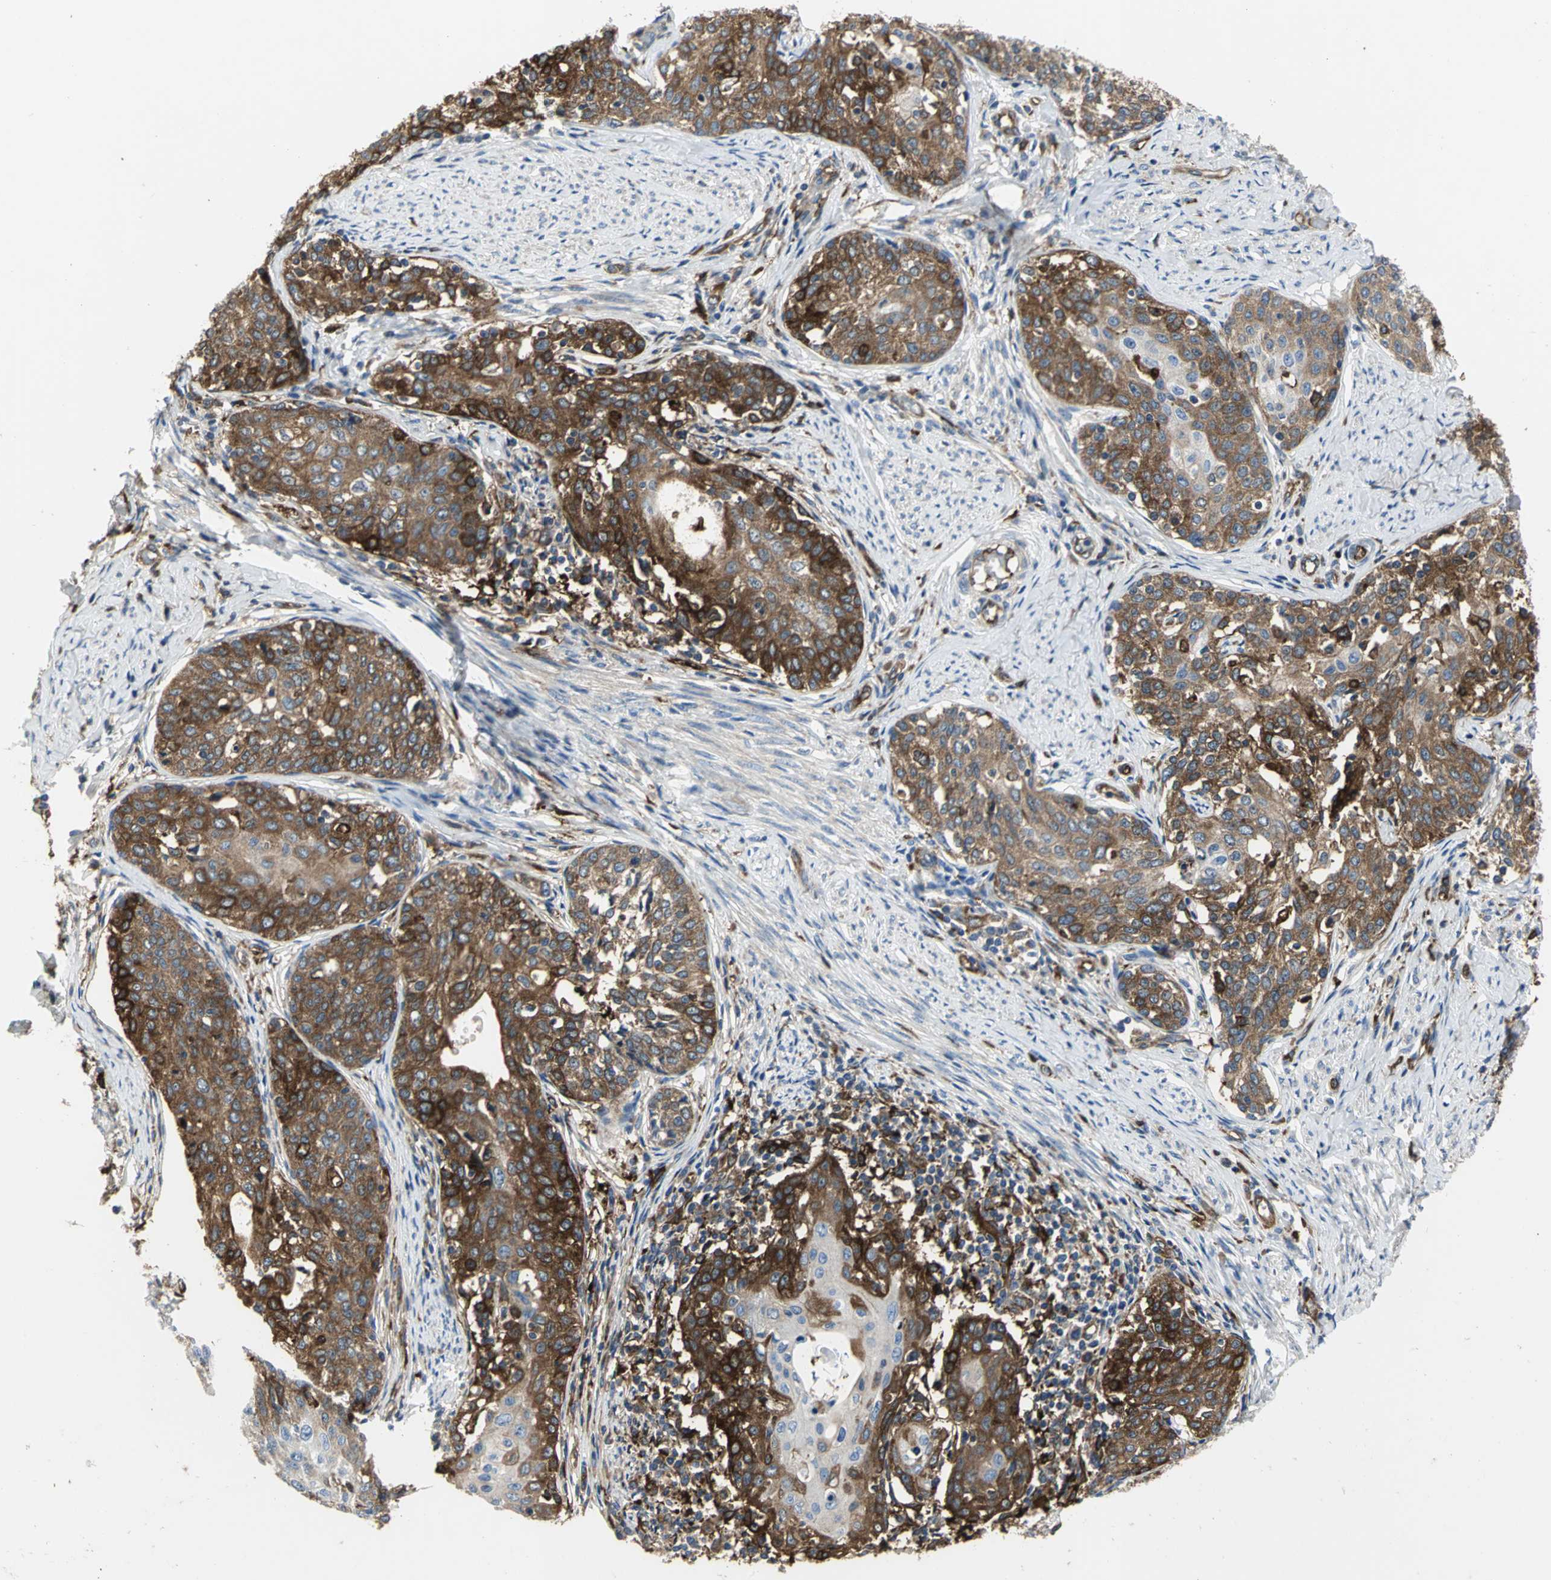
{"staining": {"intensity": "strong", "quantity": ">75%", "location": "cytoplasmic/membranous"}, "tissue": "cervical cancer", "cell_type": "Tumor cells", "image_type": "cancer", "snomed": [{"axis": "morphology", "description": "Squamous cell carcinoma, NOS"}, {"axis": "morphology", "description": "Adenocarcinoma, NOS"}, {"axis": "topography", "description": "Cervix"}], "caption": "High-magnification brightfield microscopy of cervical adenocarcinoma stained with DAB (brown) and counterstained with hematoxylin (blue). tumor cells exhibit strong cytoplasmic/membranous expression is seen in about>75% of cells.", "gene": "CHRNB1", "patient": {"sex": "female", "age": 52}}